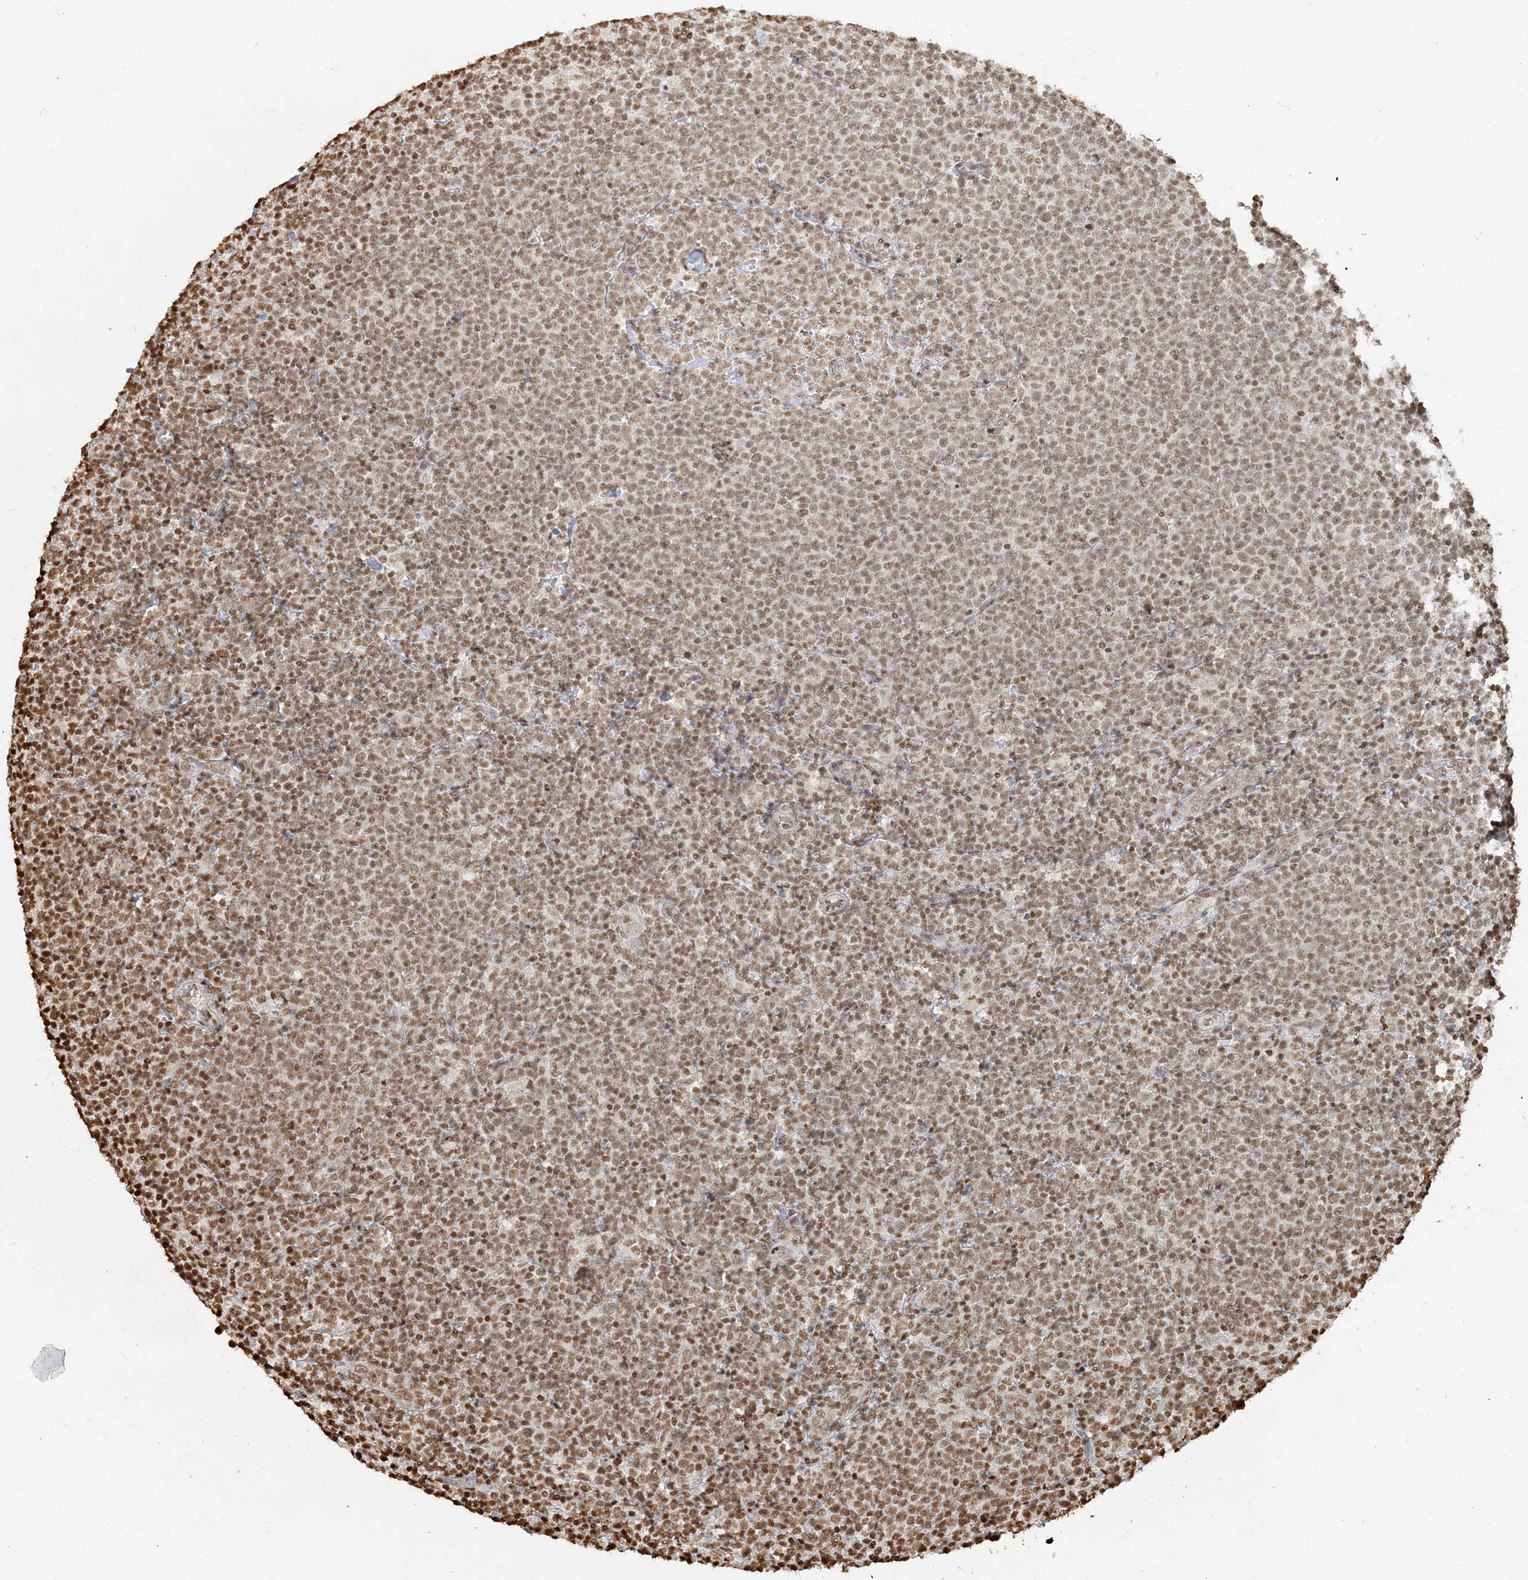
{"staining": {"intensity": "moderate", "quantity": ">75%", "location": "nuclear"}, "tissue": "lymphoma", "cell_type": "Tumor cells", "image_type": "cancer", "snomed": [{"axis": "morphology", "description": "Malignant lymphoma, non-Hodgkin's type, High grade"}, {"axis": "topography", "description": "Lymph node"}], "caption": "Immunohistochemical staining of lymphoma shows moderate nuclear protein staining in about >75% of tumor cells. The protein of interest is shown in brown color, while the nuclei are stained blue.", "gene": "H3-3B", "patient": {"sex": "male", "age": 61}}